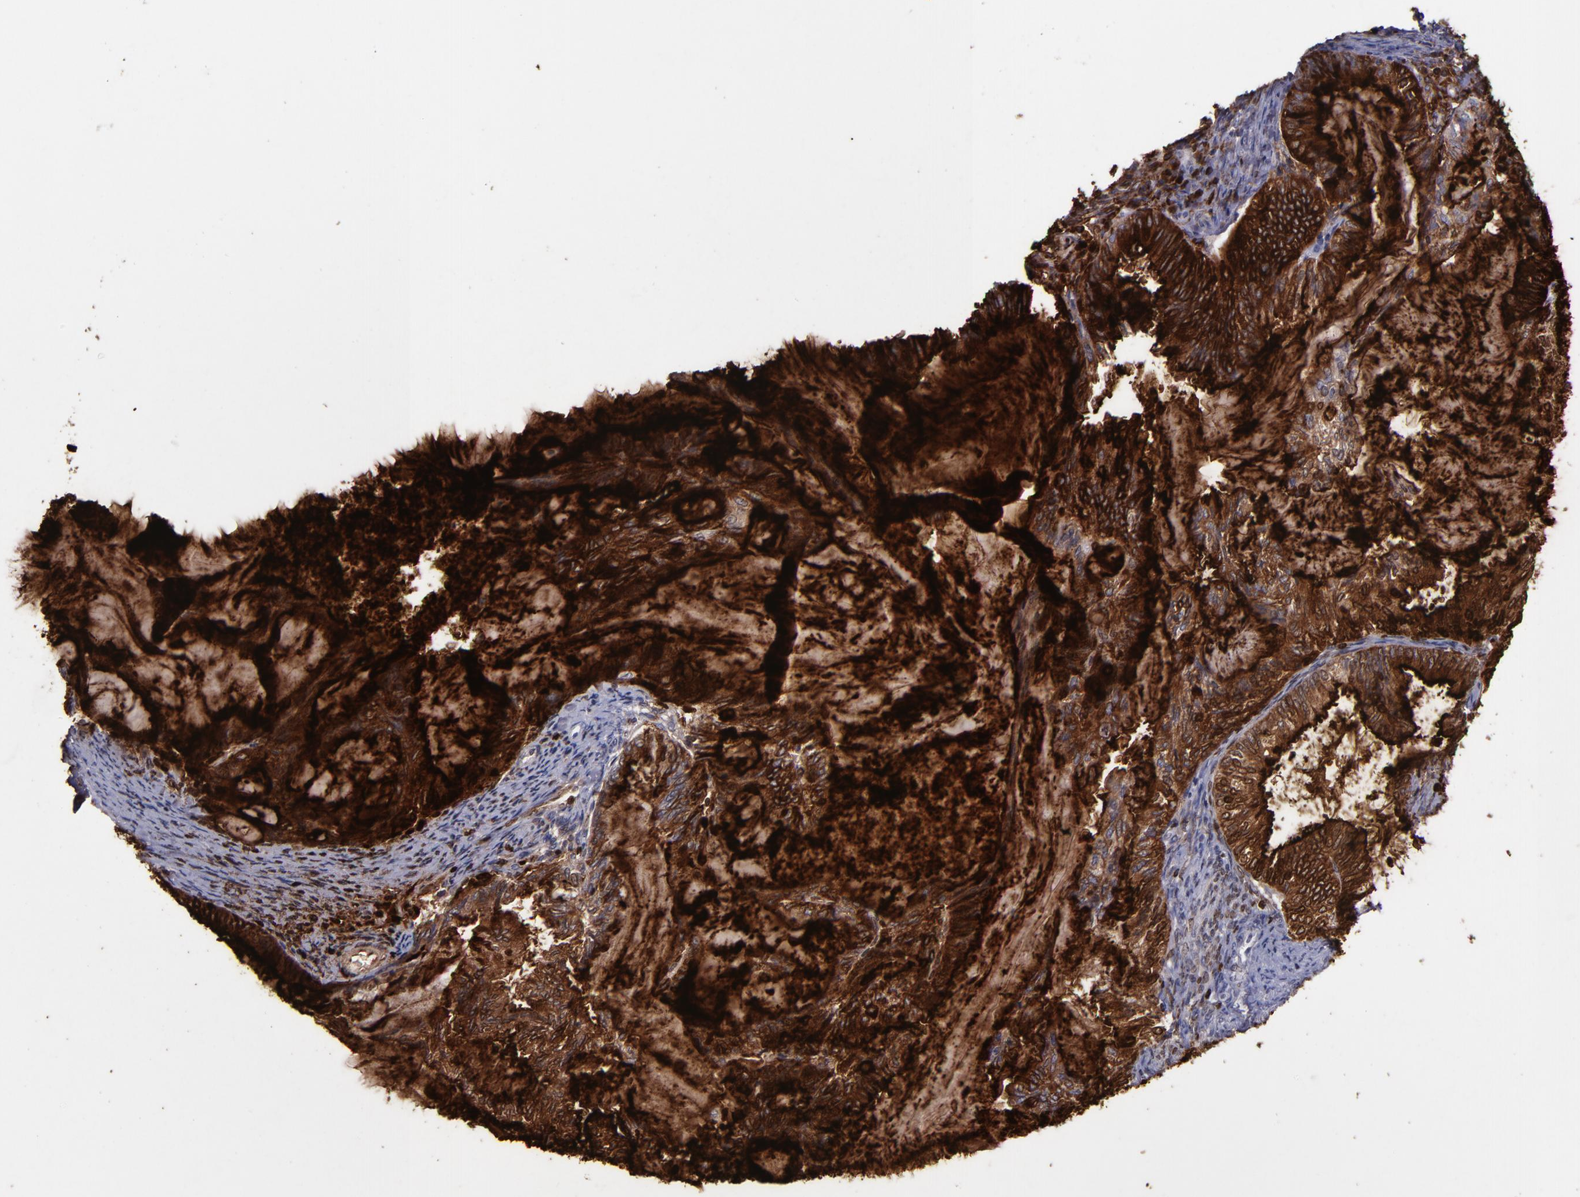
{"staining": {"intensity": "strong", "quantity": ">75%", "location": "cytoplasmic/membranous"}, "tissue": "endometrial cancer", "cell_type": "Tumor cells", "image_type": "cancer", "snomed": [{"axis": "morphology", "description": "Adenocarcinoma, NOS"}, {"axis": "topography", "description": "Endometrium"}], "caption": "Immunohistochemistry (IHC) micrograph of endometrial cancer stained for a protein (brown), which reveals high levels of strong cytoplasmic/membranous positivity in approximately >75% of tumor cells.", "gene": "MFGE8", "patient": {"sex": "female", "age": 86}}